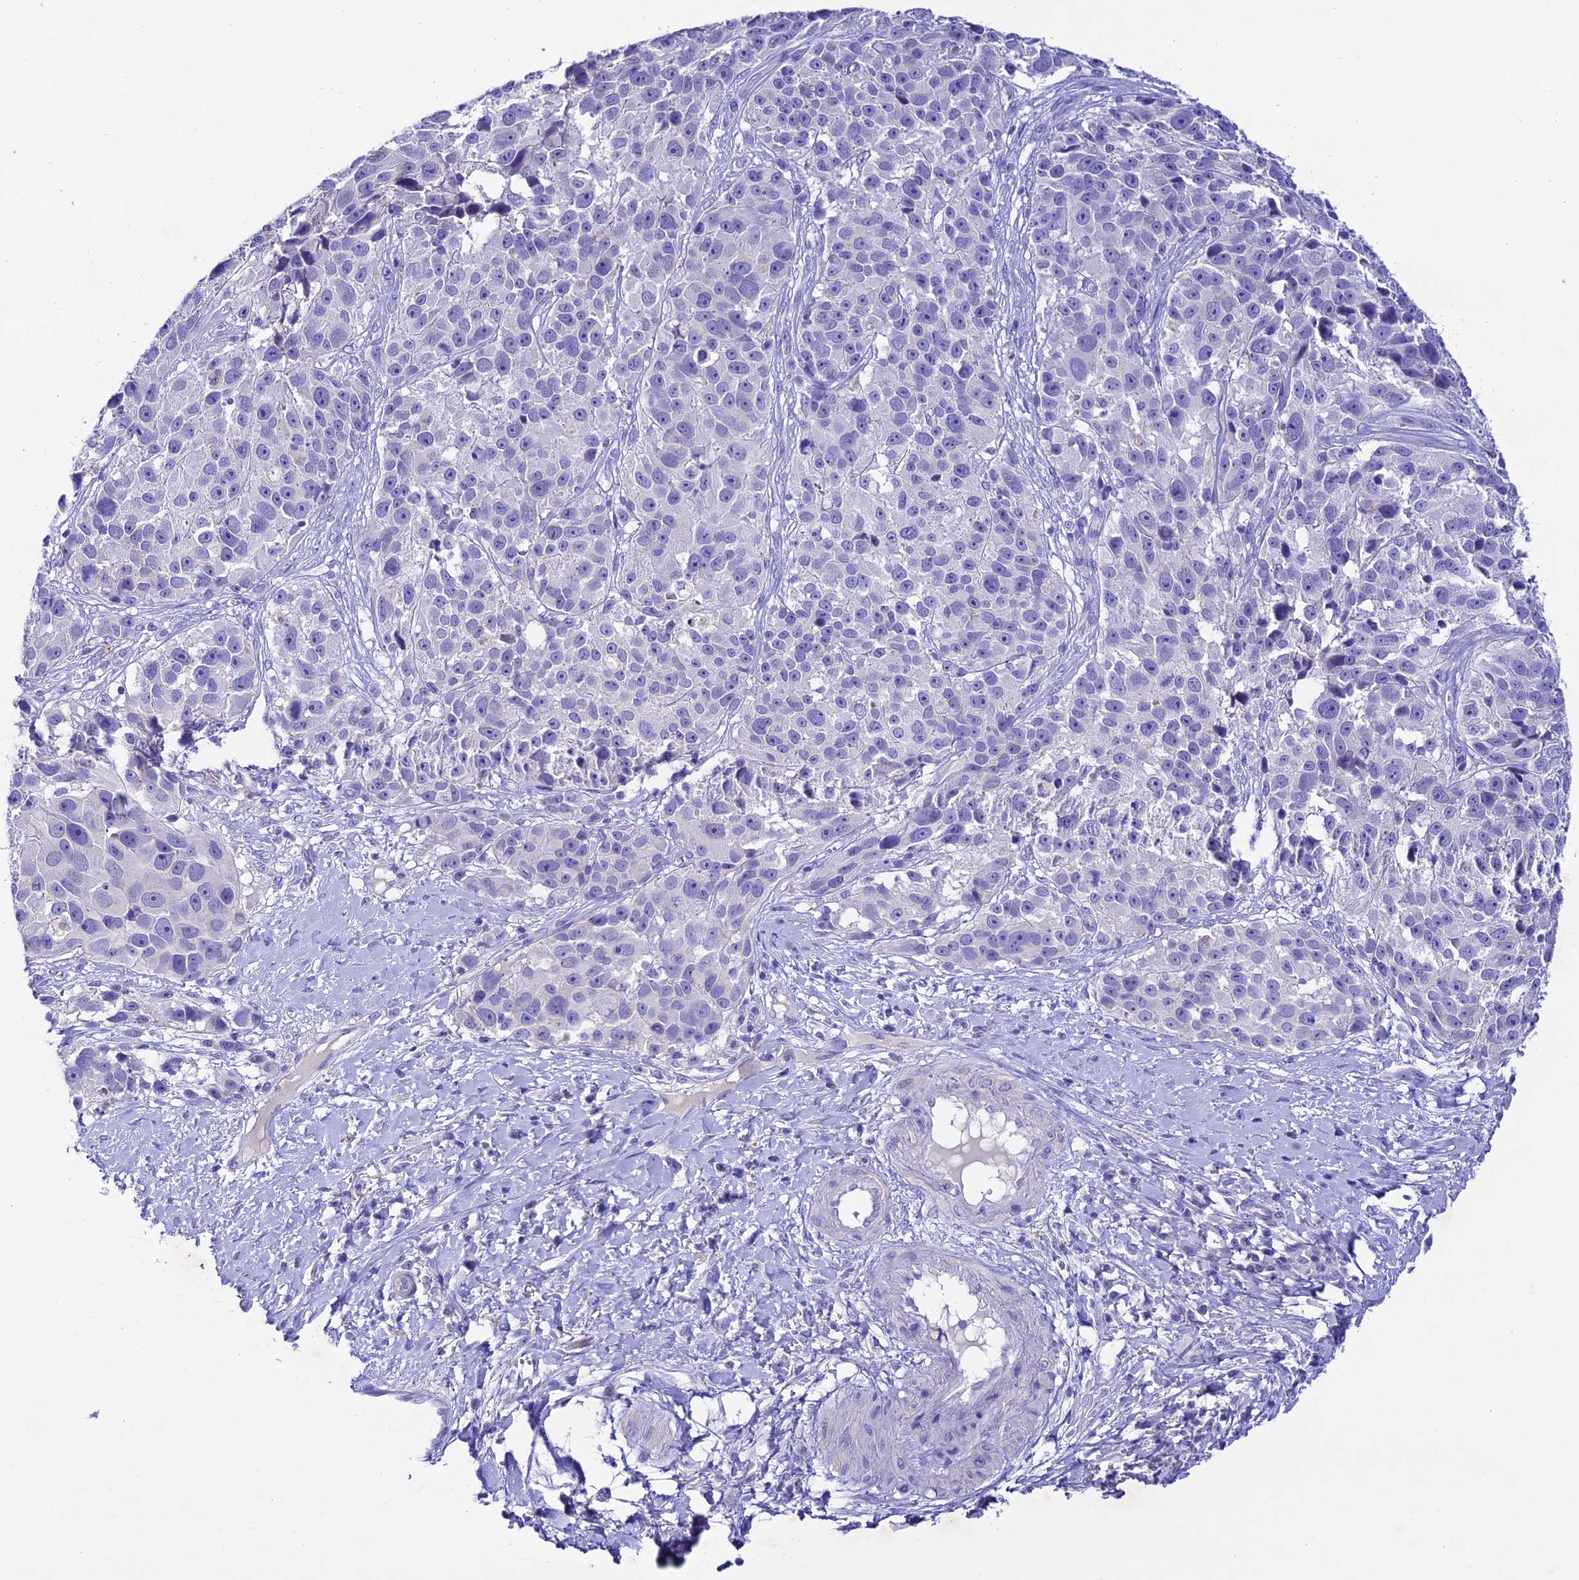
{"staining": {"intensity": "negative", "quantity": "none", "location": "none"}, "tissue": "melanoma", "cell_type": "Tumor cells", "image_type": "cancer", "snomed": [{"axis": "morphology", "description": "Malignant melanoma, NOS"}, {"axis": "topography", "description": "Skin"}], "caption": "Protein analysis of malignant melanoma displays no significant staining in tumor cells.", "gene": "NLRP6", "patient": {"sex": "male", "age": 84}}